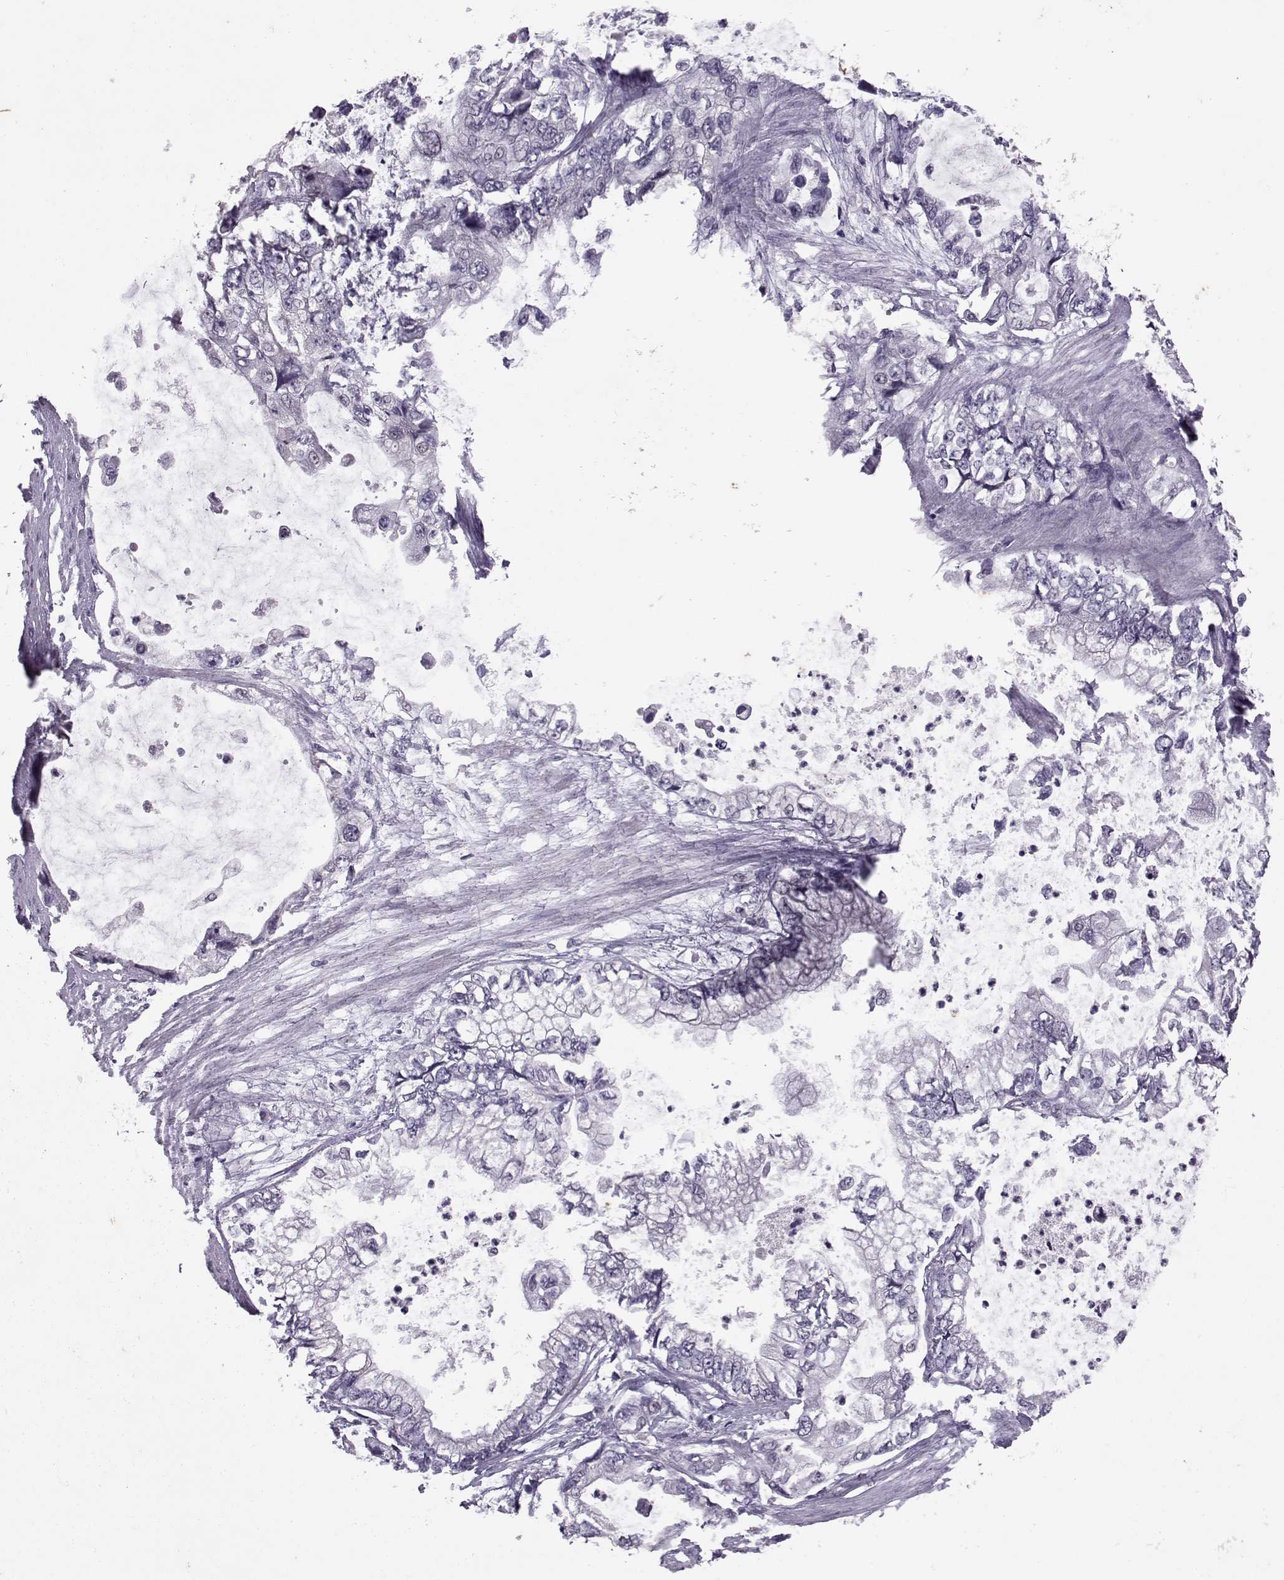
{"staining": {"intensity": "negative", "quantity": "none", "location": "none"}, "tissue": "stomach cancer", "cell_type": "Tumor cells", "image_type": "cancer", "snomed": [{"axis": "morphology", "description": "Adenocarcinoma, NOS"}, {"axis": "topography", "description": "Pancreas"}, {"axis": "topography", "description": "Stomach, upper"}, {"axis": "topography", "description": "Stomach"}], "caption": "Immunohistochemical staining of human stomach adenocarcinoma reveals no significant staining in tumor cells.", "gene": "CDK4", "patient": {"sex": "male", "age": 77}}